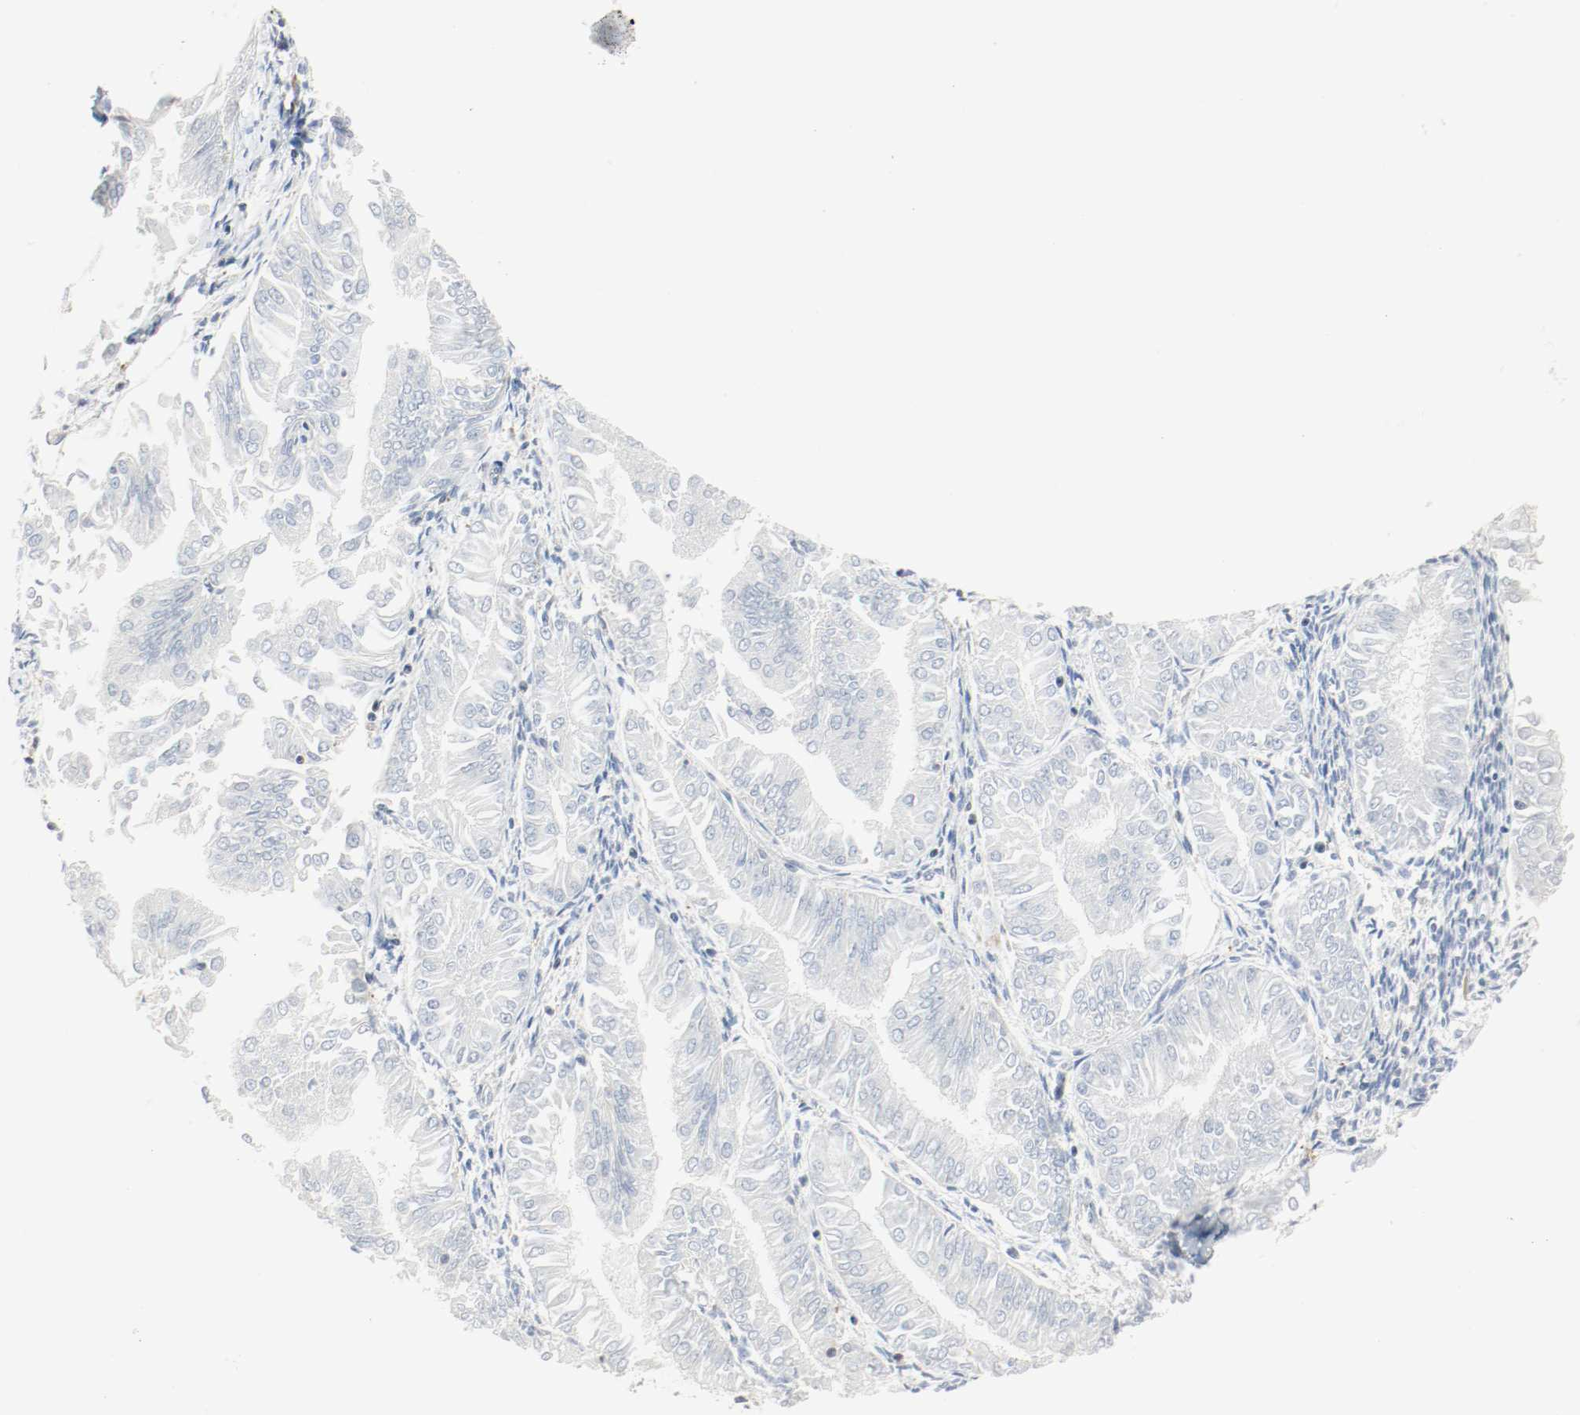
{"staining": {"intensity": "negative", "quantity": "none", "location": "none"}, "tissue": "endometrial cancer", "cell_type": "Tumor cells", "image_type": "cancer", "snomed": [{"axis": "morphology", "description": "Adenocarcinoma, NOS"}, {"axis": "topography", "description": "Endometrium"}], "caption": "There is no significant expression in tumor cells of endometrial adenocarcinoma.", "gene": "ARPC1B", "patient": {"sex": "female", "age": 53}}